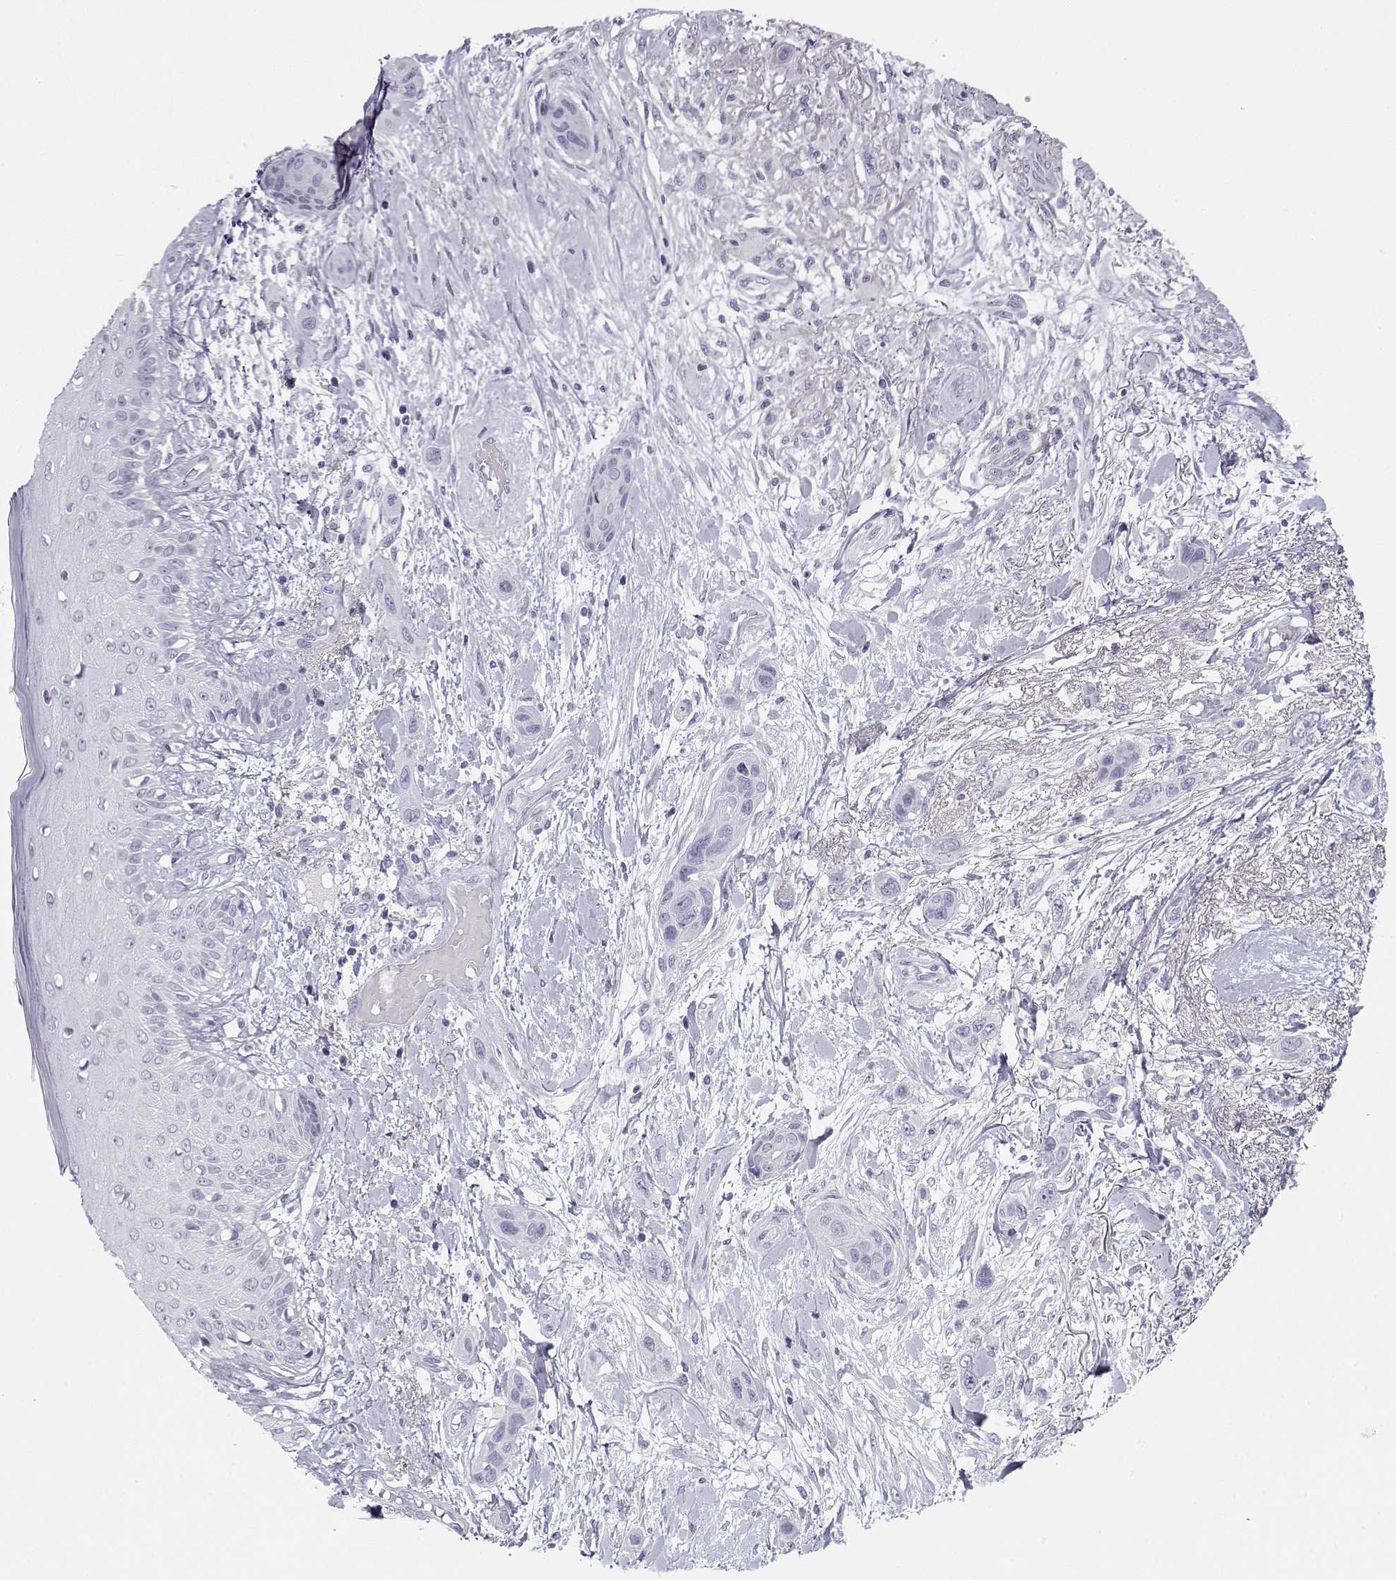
{"staining": {"intensity": "negative", "quantity": "none", "location": "none"}, "tissue": "skin cancer", "cell_type": "Tumor cells", "image_type": "cancer", "snomed": [{"axis": "morphology", "description": "Squamous cell carcinoma, NOS"}, {"axis": "topography", "description": "Skin"}], "caption": "This is an IHC micrograph of squamous cell carcinoma (skin). There is no positivity in tumor cells.", "gene": "CREB3L3", "patient": {"sex": "male", "age": 79}}